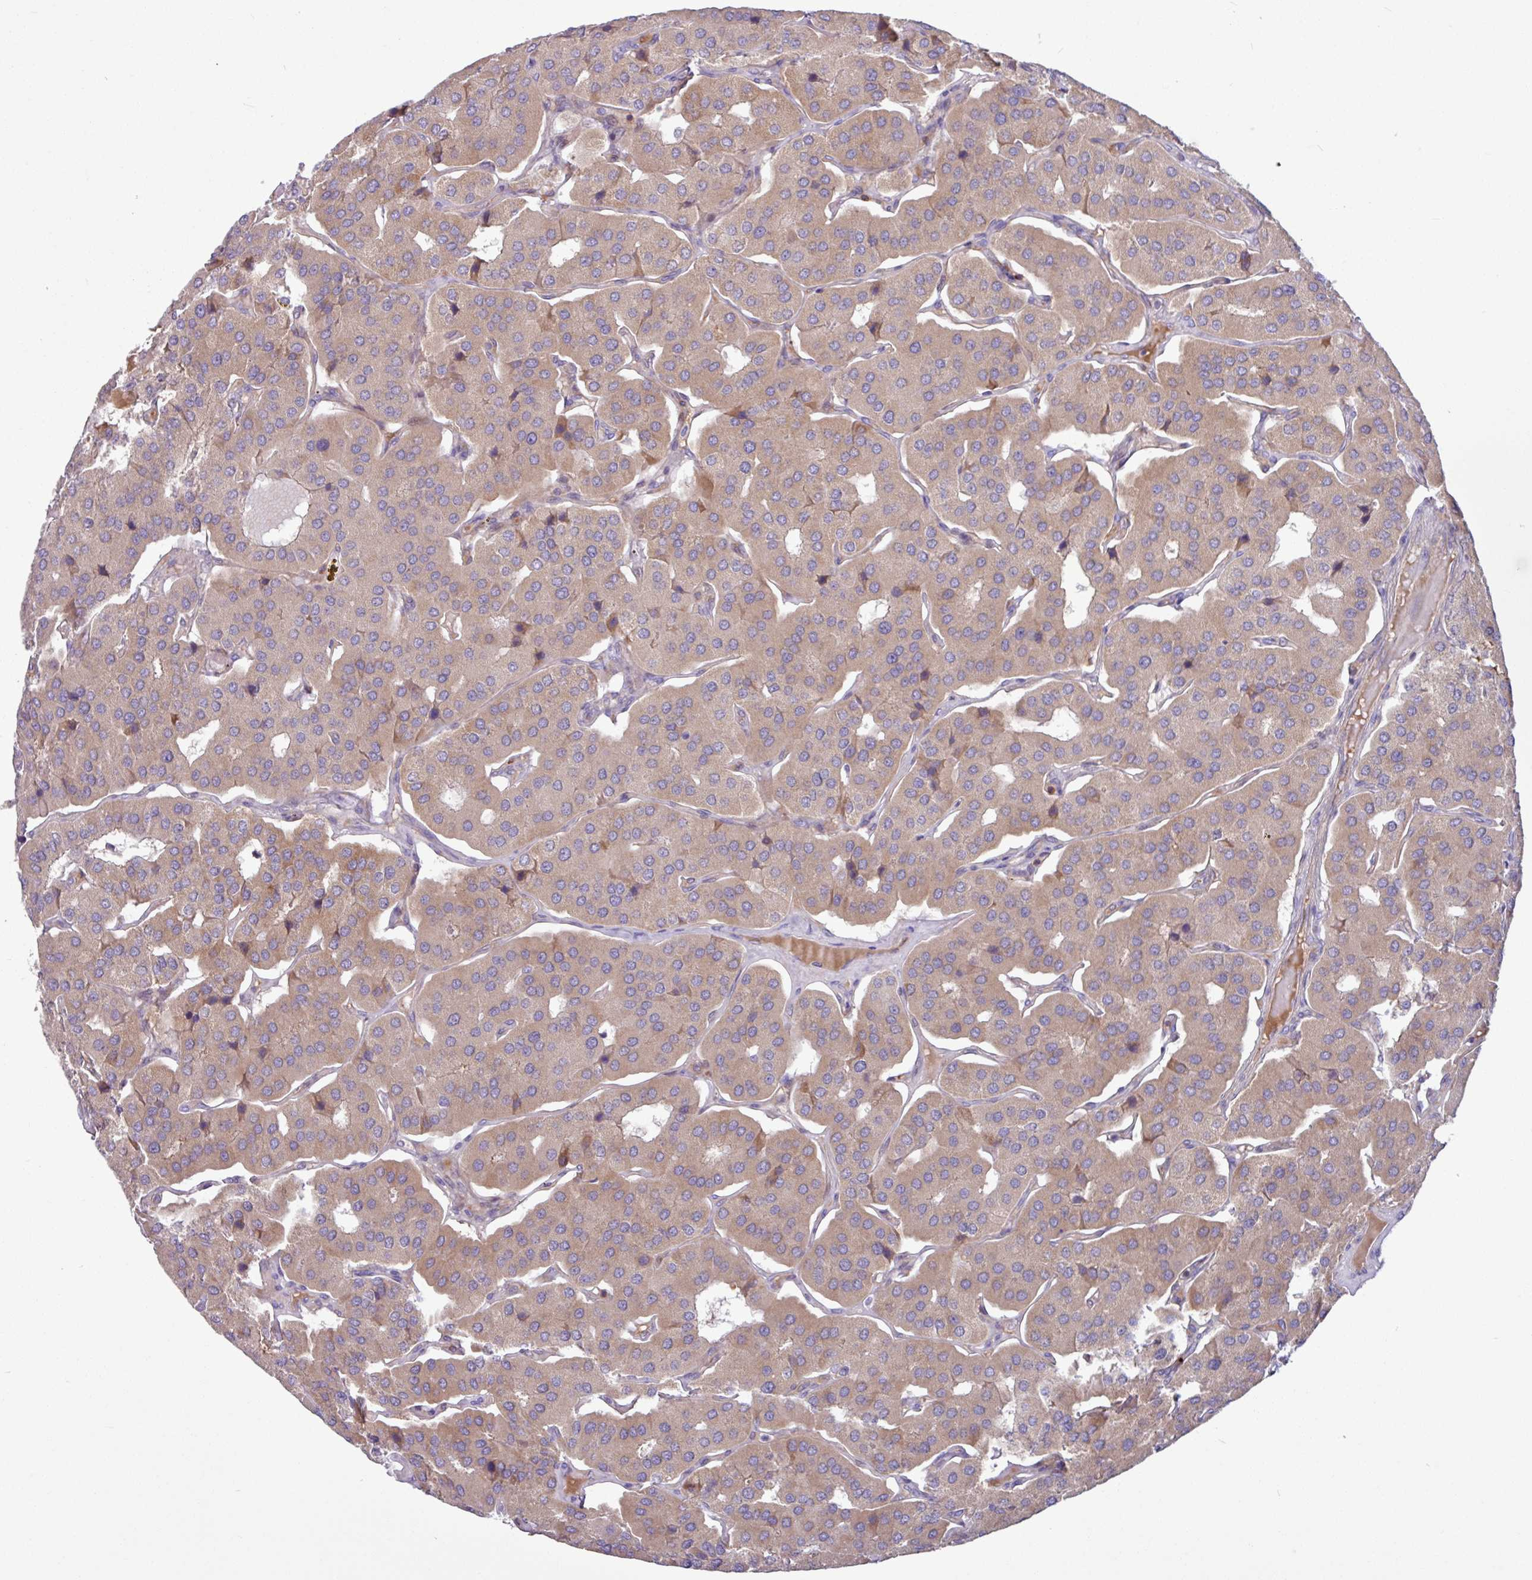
{"staining": {"intensity": "weak", "quantity": ">75%", "location": "cytoplasmic/membranous"}, "tissue": "parathyroid gland", "cell_type": "Glandular cells", "image_type": "normal", "snomed": [{"axis": "morphology", "description": "Normal tissue, NOS"}, {"axis": "morphology", "description": "Adenoma, NOS"}, {"axis": "topography", "description": "Parathyroid gland"}], "caption": "Immunohistochemistry histopathology image of unremarkable parathyroid gland stained for a protein (brown), which exhibits low levels of weak cytoplasmic/membranous staining in about >75% of glandular cells.", "gene": "B4GALNT4", "patient": {"sex": "female", "age": 86}}